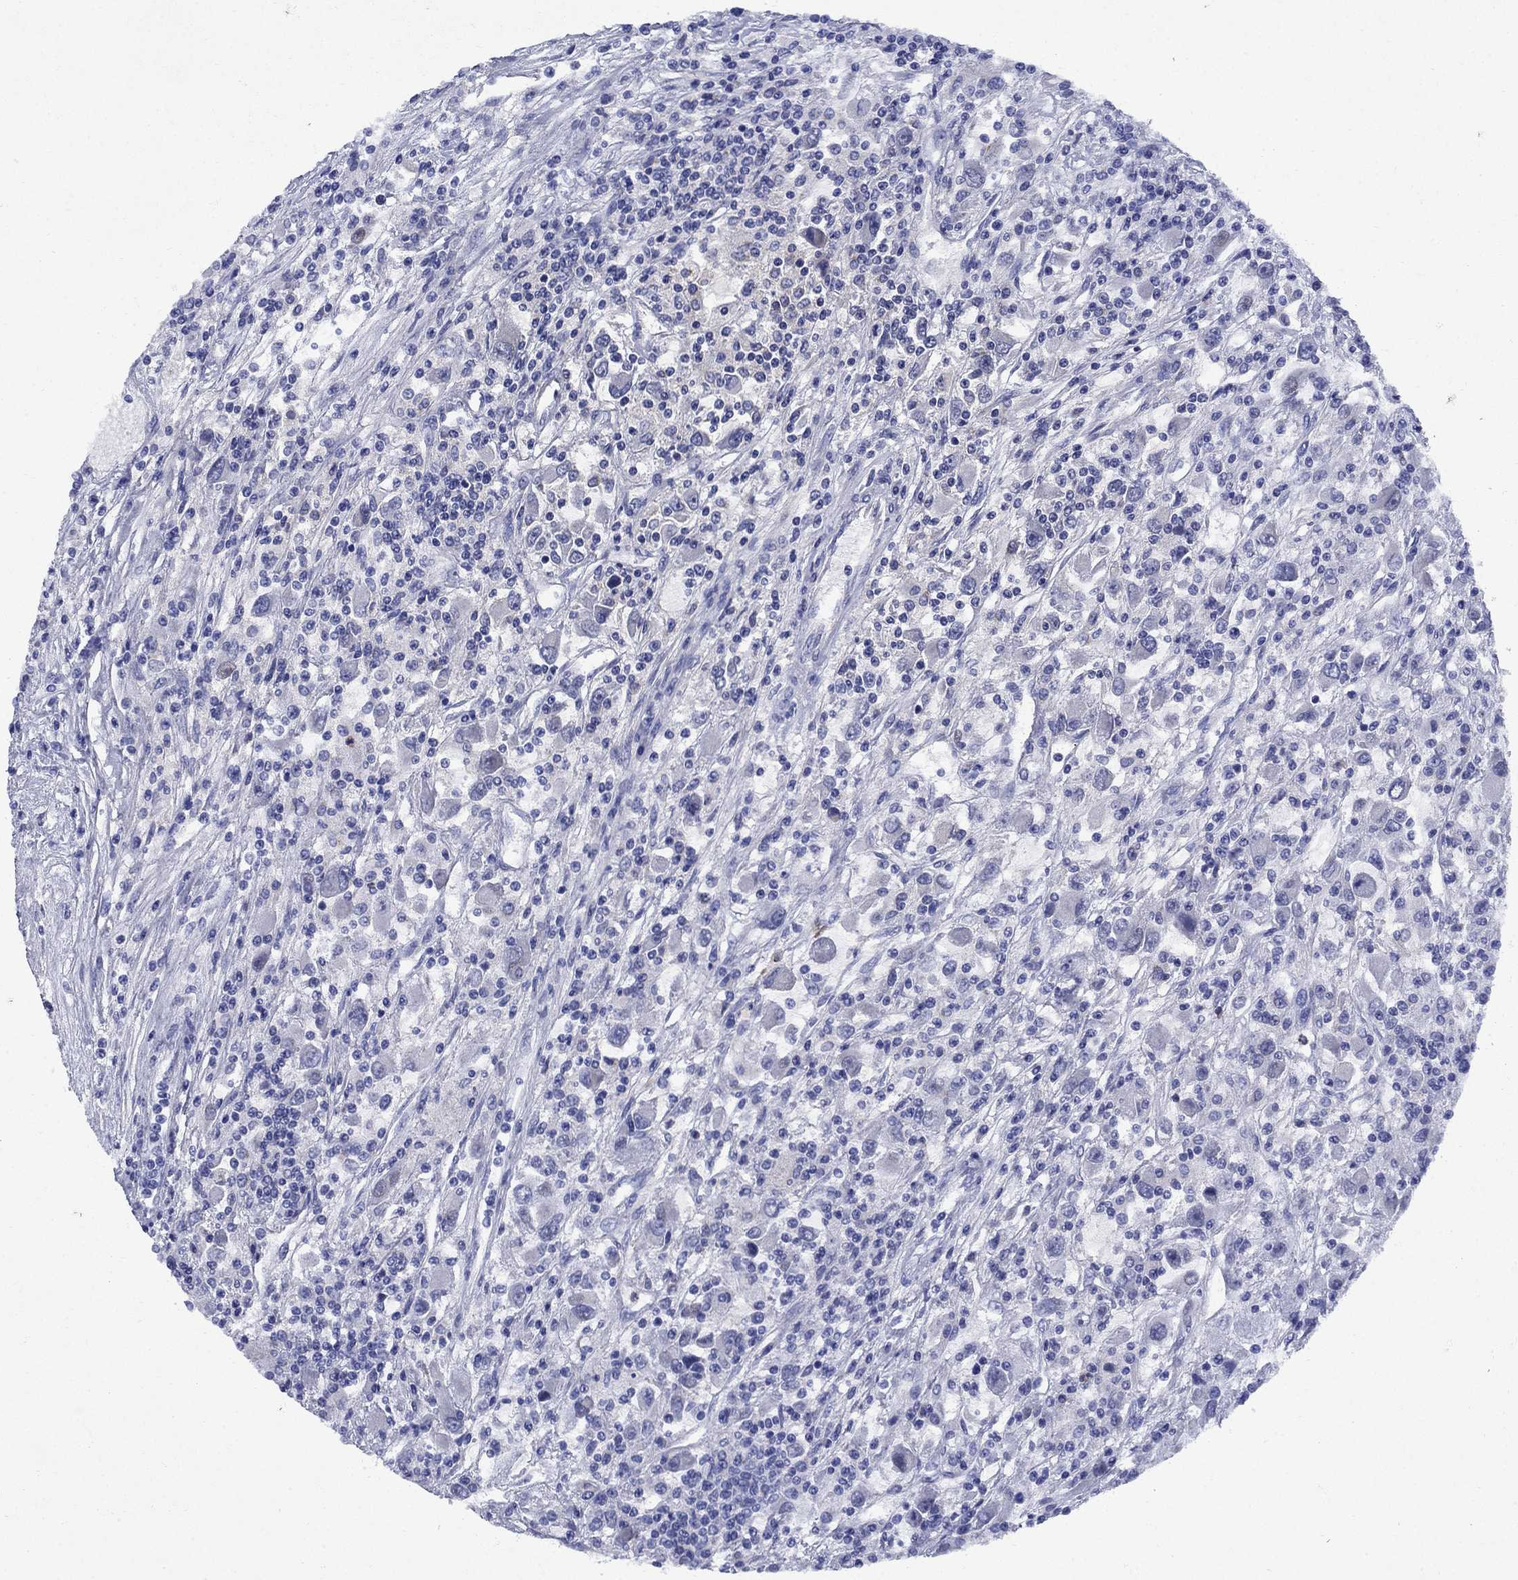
{"staining": {"intensity": "negative", "quantity": "none", "location": "none"}, "tissue": "renal cancer", "cell_type": "Tumor cells", "image_type": "cancer", "snomed": [{"axis": "morphology", "description": "Adenocarcinoma, NOS"}, {"axis": "topography", "description": "Kidney"}], "caption": "Tumor cells are negative for brown protein staining in renal cancer (adenocarcinoma).", "gene": "STAB2", "patient": {"sex": "female", "age": 67}}